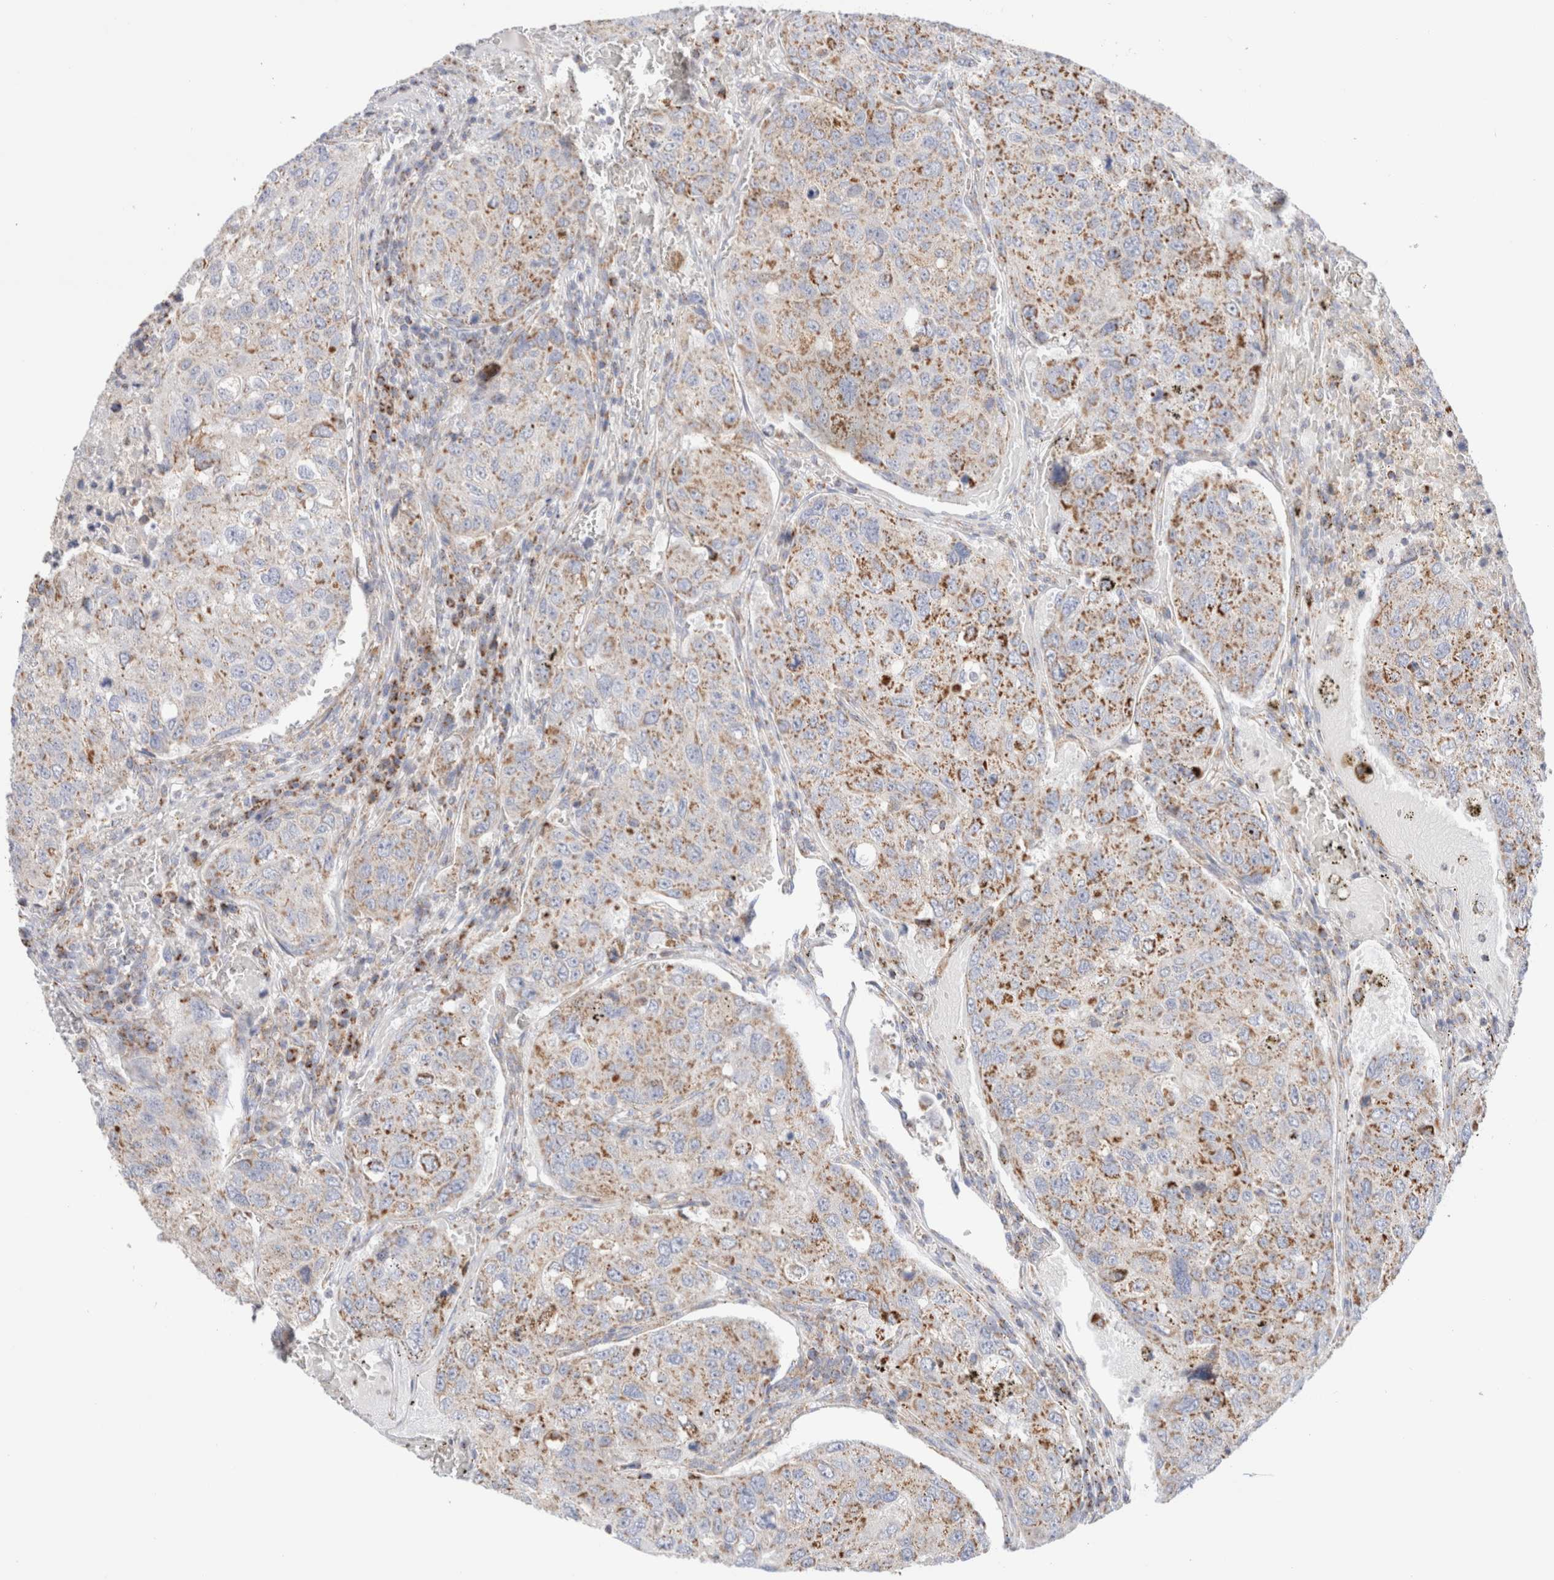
{"staining": {"intensity": "moderate", "quantity": ">75%", "location": "cytoplasmic/membranous"}, "tissue": "urothelial cancer", "cell_type": "Tumor cells", "image_type": "cancer", "snomed": [{"axis": "morphology", "description": "Urothelial carcinoma, High grade"}, {"axis": "topography", "description": "Lymph node"}, {"axis": "topography", "description": "Urinary bladder"}], "caption": "An IHC photomicrograph of neoplastic tissue is shown. Protein staining in brown labels moderate cytoplasmic/membranous positivity in urothelial cancer within tumor cells.", "gene": "ATP6V1C1", "patient": {"sex": "male", "age": 51}}